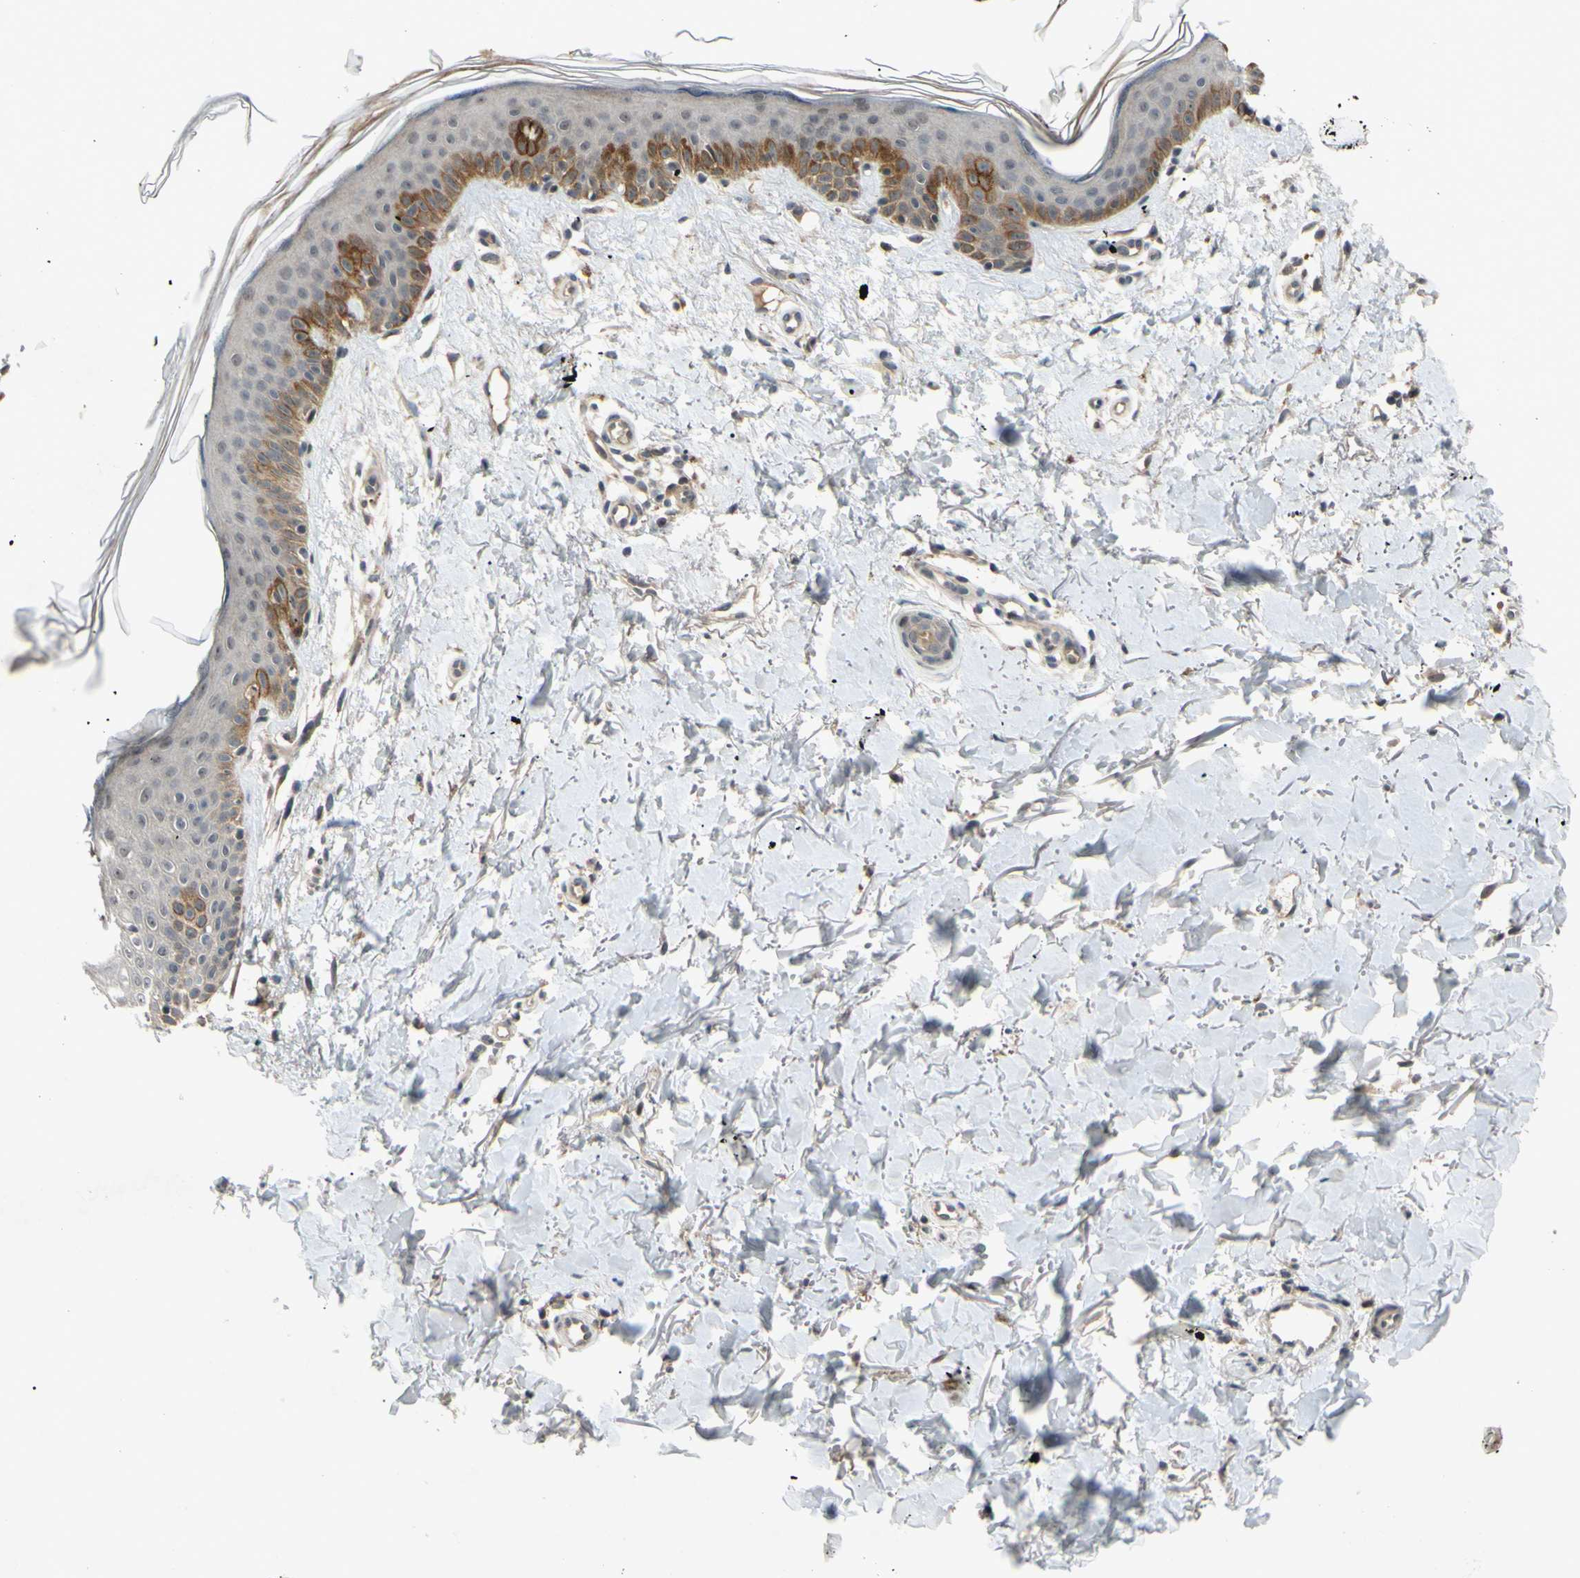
{"staining": {"intensity": "negative", "quantity": "none", "location": "none"}, "tissue": "skin", "cell_type": "Fibroblasts", "image_type": "normal", "snomed": [{"axis": "morphology", "description": "Normal tissue, NOS"}, {"axis": "topography", "description": "Skin"}], "caption": "Immunohistochemical staining of unremarkable skin shows no significant expression in fibroblasts.", "gene": "ALK", "patient": {"sex": "female", "age": 56}}